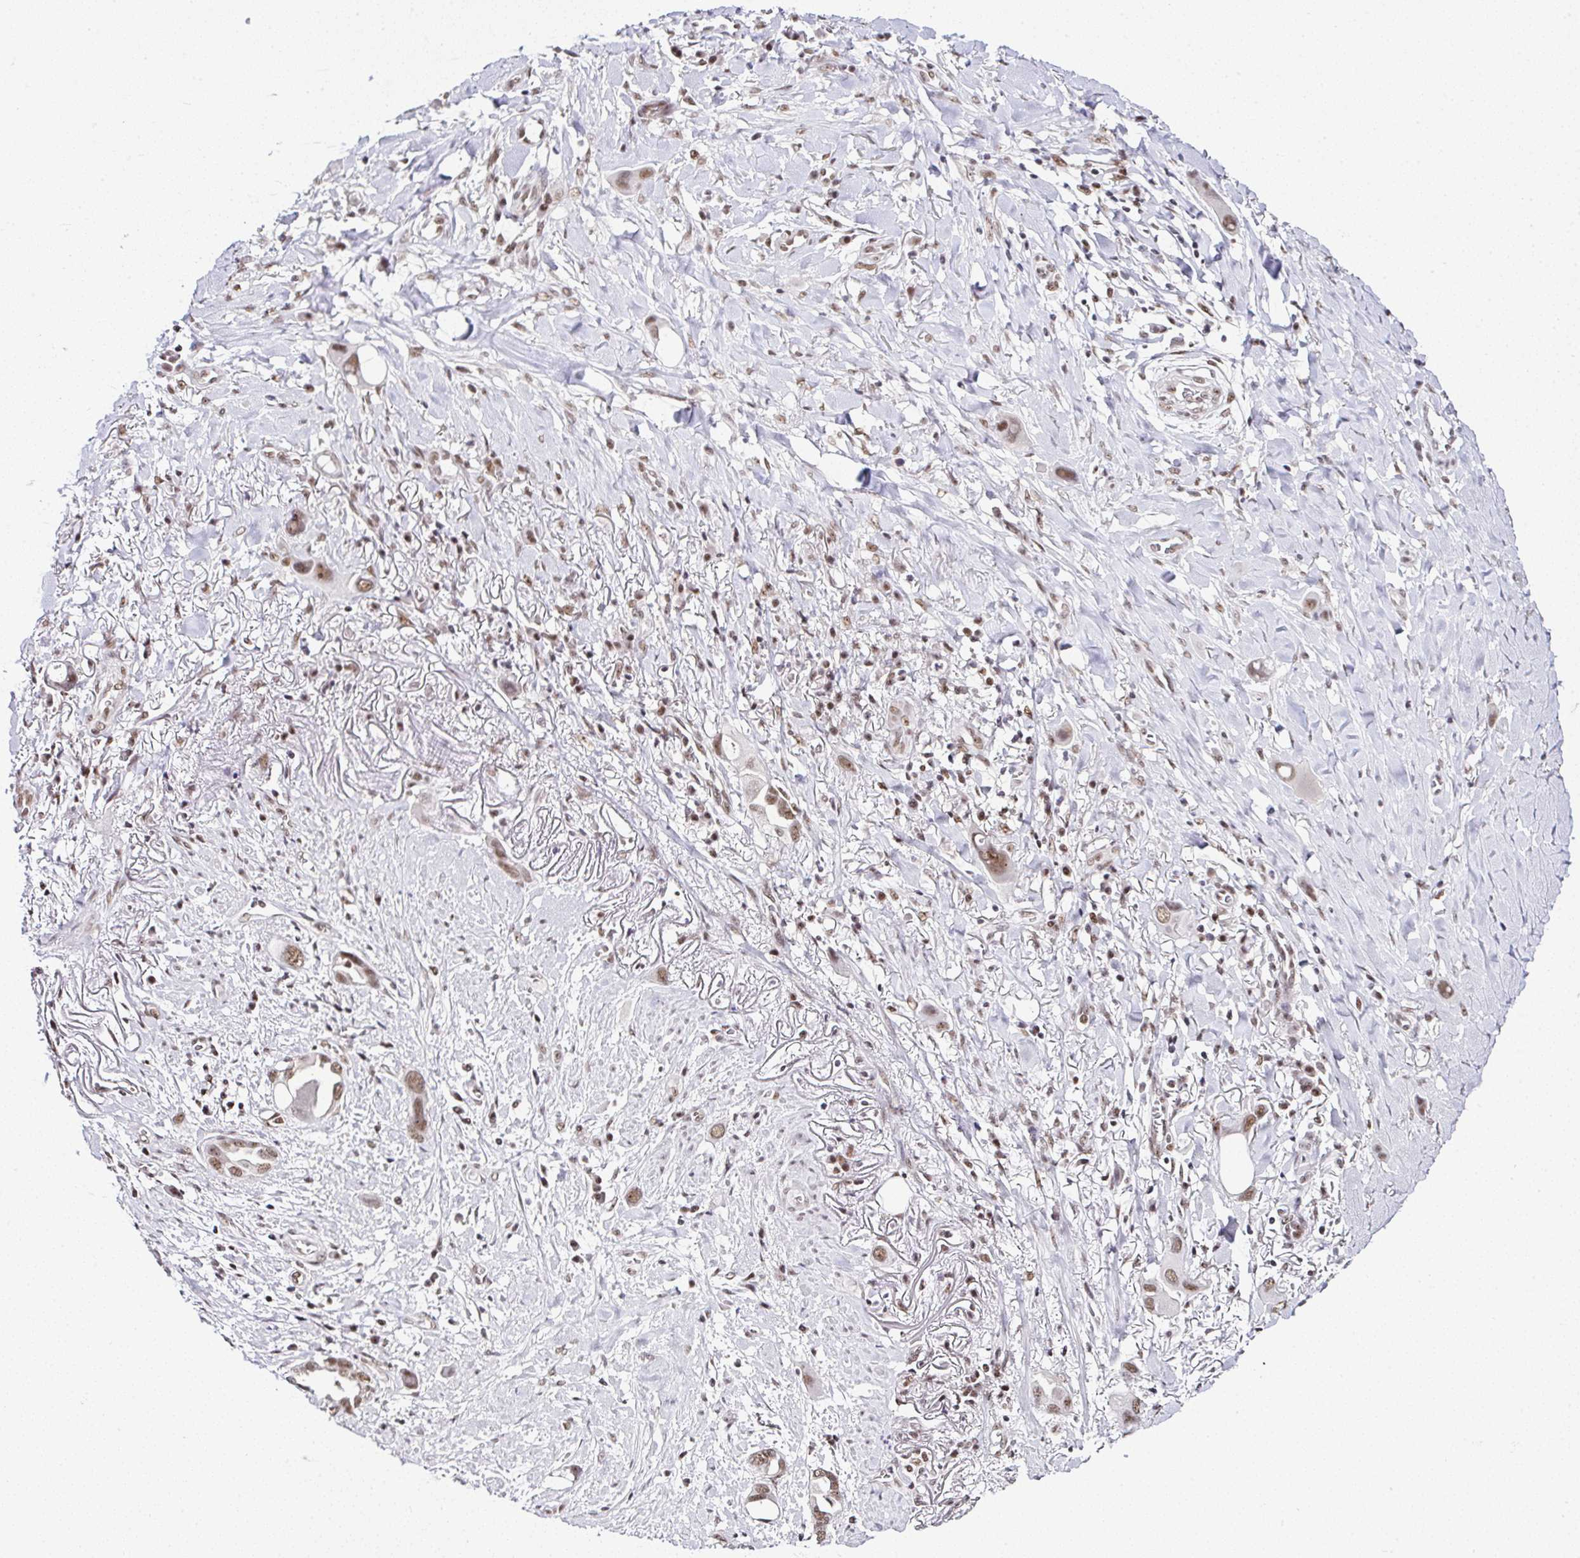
{"staining": {"intensity": "moderate", "quantity": ">75%", "location": "nuclear"}, "tissue": "lung cancer", "cell_type": "Tumor cells", "image_type": "cancer", "snomed": [{"axis": "morphology", "description": "Adenocarcinoma, NOS"}, {"axis": "topography", "description": "Lung"}], "caption": "Protein expression analysis of human lung adenocarcinoma reveals moderate nuclear expression in about >75% of tumor cells. (Stains: DAB (3,3'-diaminobenzidine) in brown, nuclei in blue, Microscopy: brightfield microscopy at high magnification).", "gene": "PTPN2", "patient": {"sex": "male", "age": 76}}